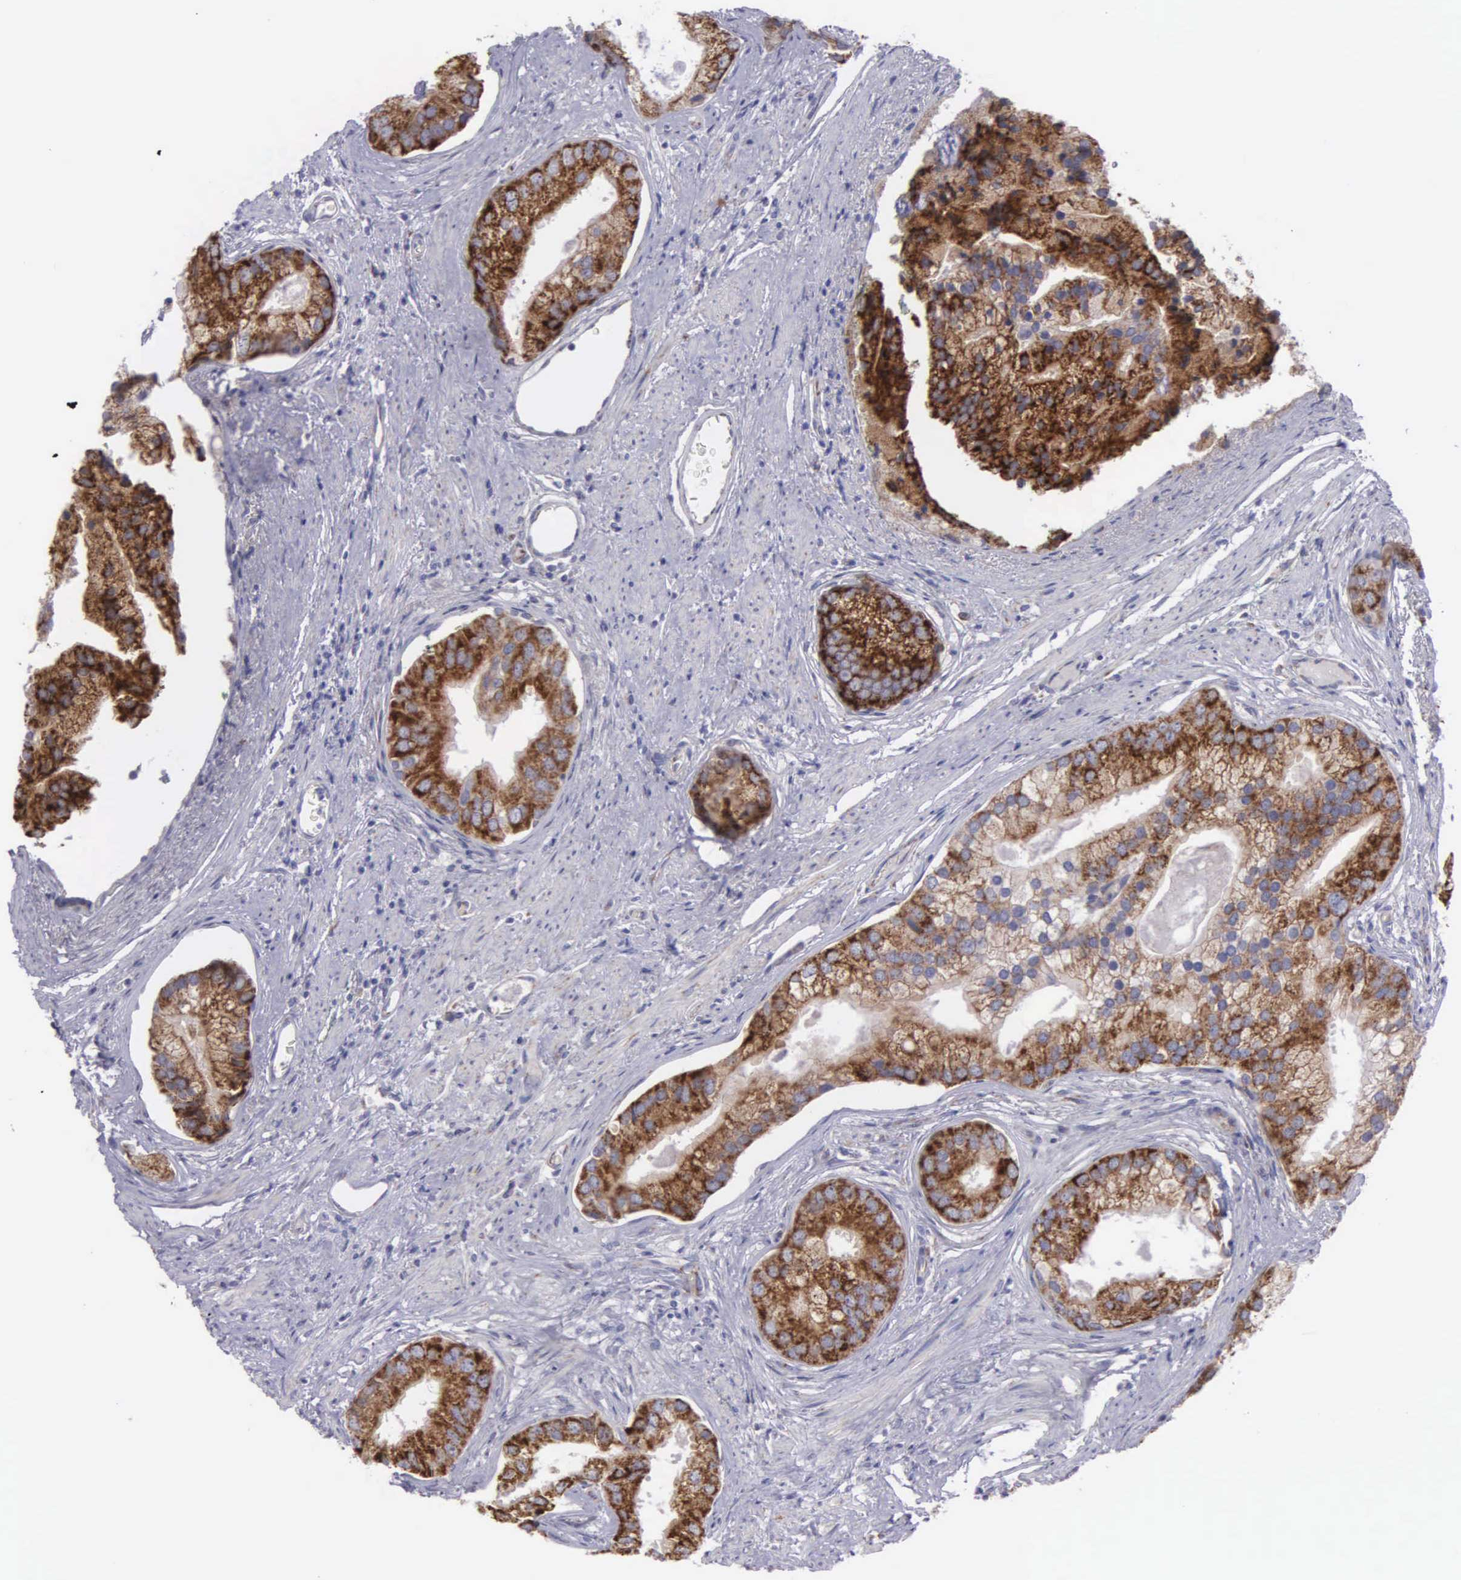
{"staining": {"intensity": "strong", "quantity": ">75%", "location": "cytoplasmic/membranous"}, "tissue": "prostate cancer", "cell_type": "Tumor cells", "image_type": "cancer", "snomed": [{"axis": "morphology", "description": "Adenocarcinoma, Low grade"}, {"axis": "topography", "description": "Prostate"}], "caption": "A high amount of strong cytoplasmic/membranous positivity is present in approximately >75% of tumor cells in prostate cancer tissue.", "gene": "SYNJ2BP", "patient": {"sex": "male", "age": 71}}